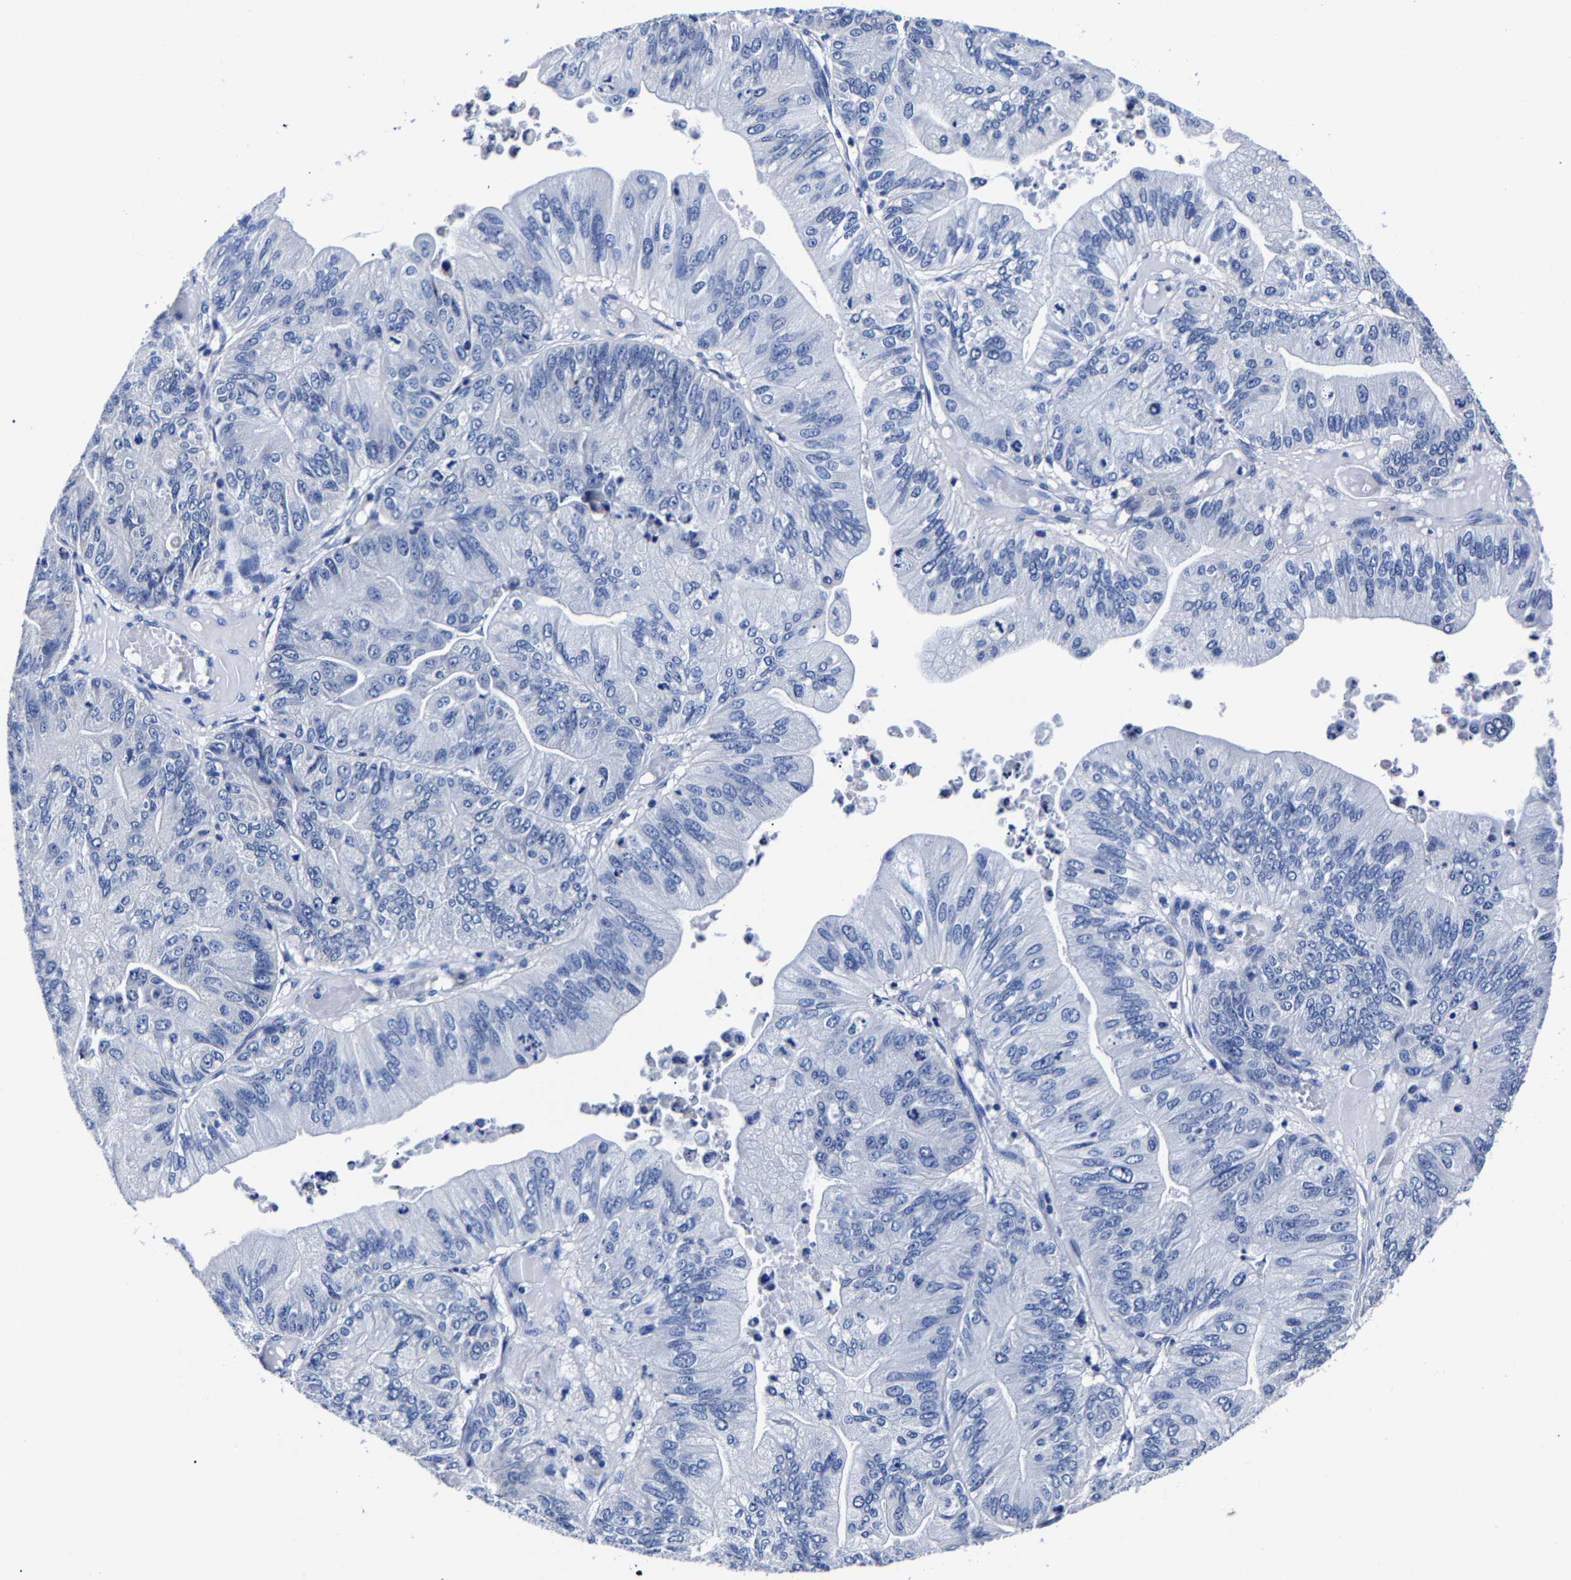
{"staining": {"intensity": "negative", "quantity": "none", "location": "none"}, "tissue": "ovarian cancer", "cell_type": "Tumor cells", "image_type": "cancer", "snomed": [{"axis": "morphology", "description": "Cystadenocarcinoma, mucinous, NOS"}, {"axis": "topography", "description": "Ovary"}], "caption": "Protein analysis of ovarian cancer demonstrates no significant staining in tumor cells.", "gene": "CPA2", "patient": {"sex": "female", "age": 61}}